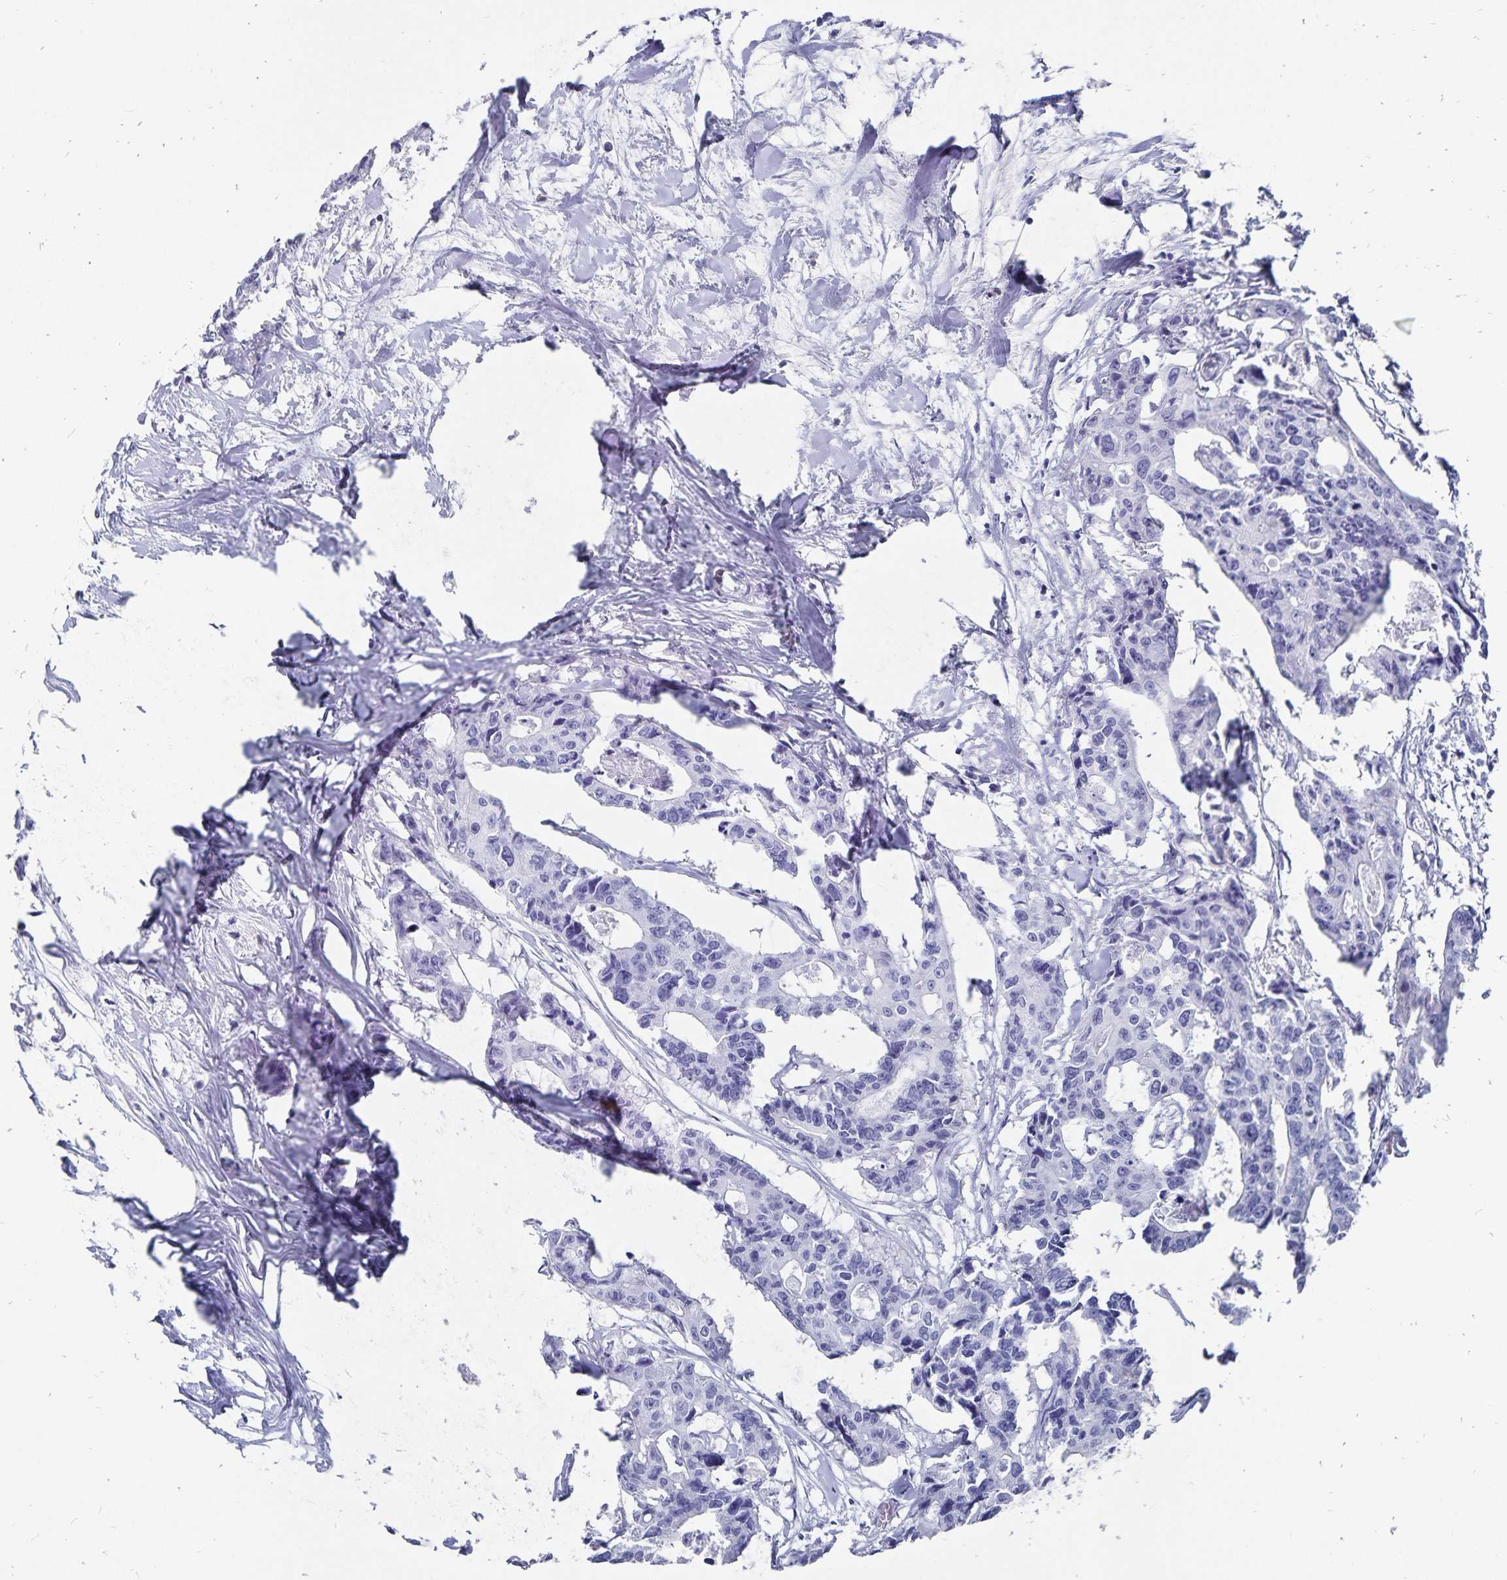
{"staining": {"intensity": "negative", "quantity": "none", "location": "none"}, "tissue": "colorectal cancer", "cell_type": "Tumor cells", "image_type": "cancer", "snomed": [{"axis": "morphology", "description": "Adenocarcinoma, NOS"}, {"axis": "topography", "description": "Rectum"}], "caption": "Immunohistochemistry (IHC) of human colorectal cancer (adenocarcinoma) reveals no staining in tumor cells.", "gene": "ADH1A", "patient": {"sex": "male", "age": 57}}